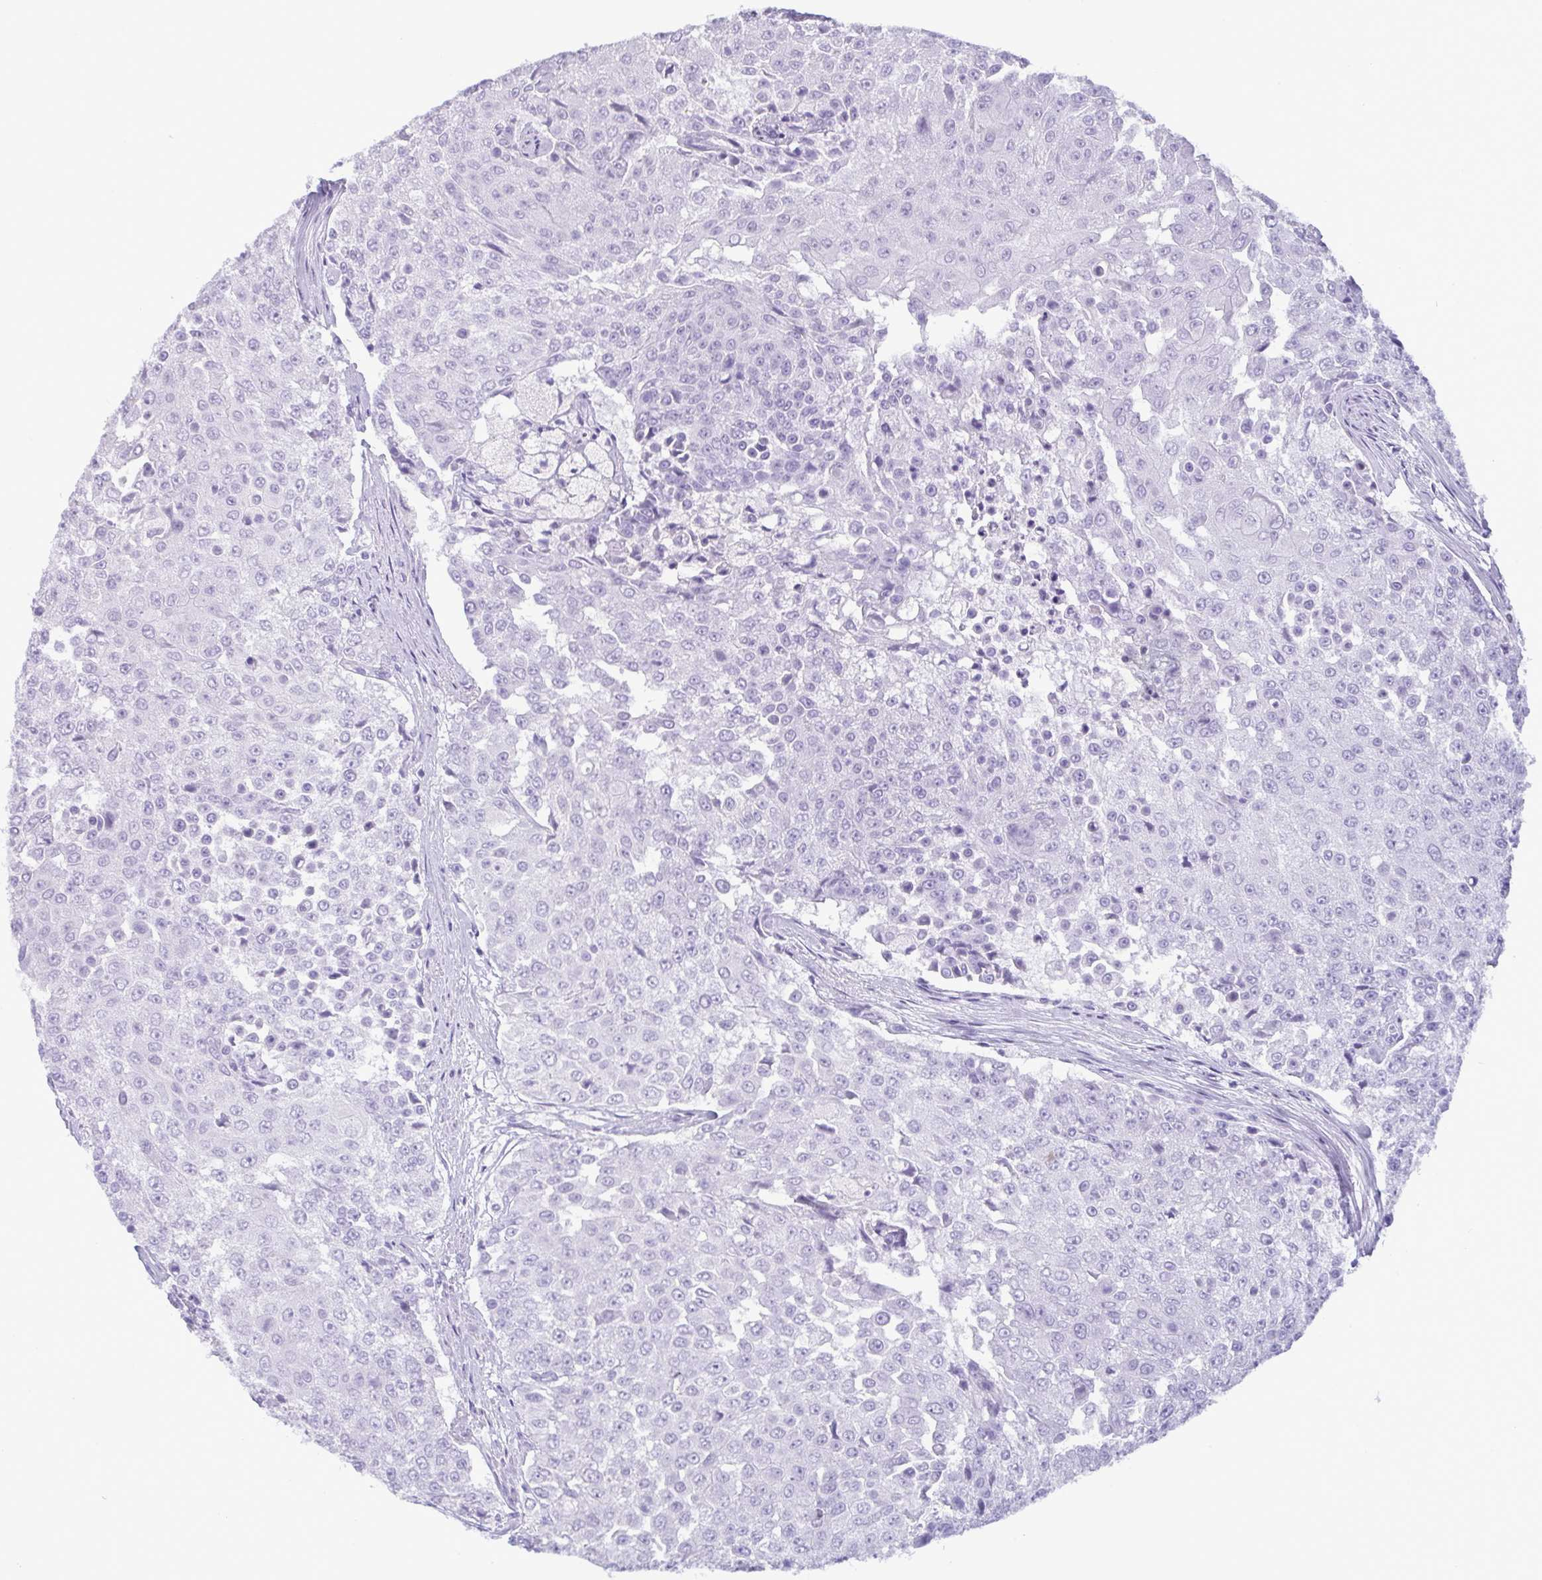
{"staining": {"intensity": "negative", "quantity": "none", "location": "none"}, "tissue": "urothelial cancer", "cell_type": "Tumor cells", "image_type": "cancer", "snomed": [{"axis": "morphology", "description": "Urothelial carcinoma, High grade"}, {"axis": "topography", "description": "Urinary bladder"}], "caption": "Human urothelial cancer stained for a protein using IHC reveals no staining in tumor cells.", "gene": "LTF", "patient": {"sex": "female", "age": 63}}